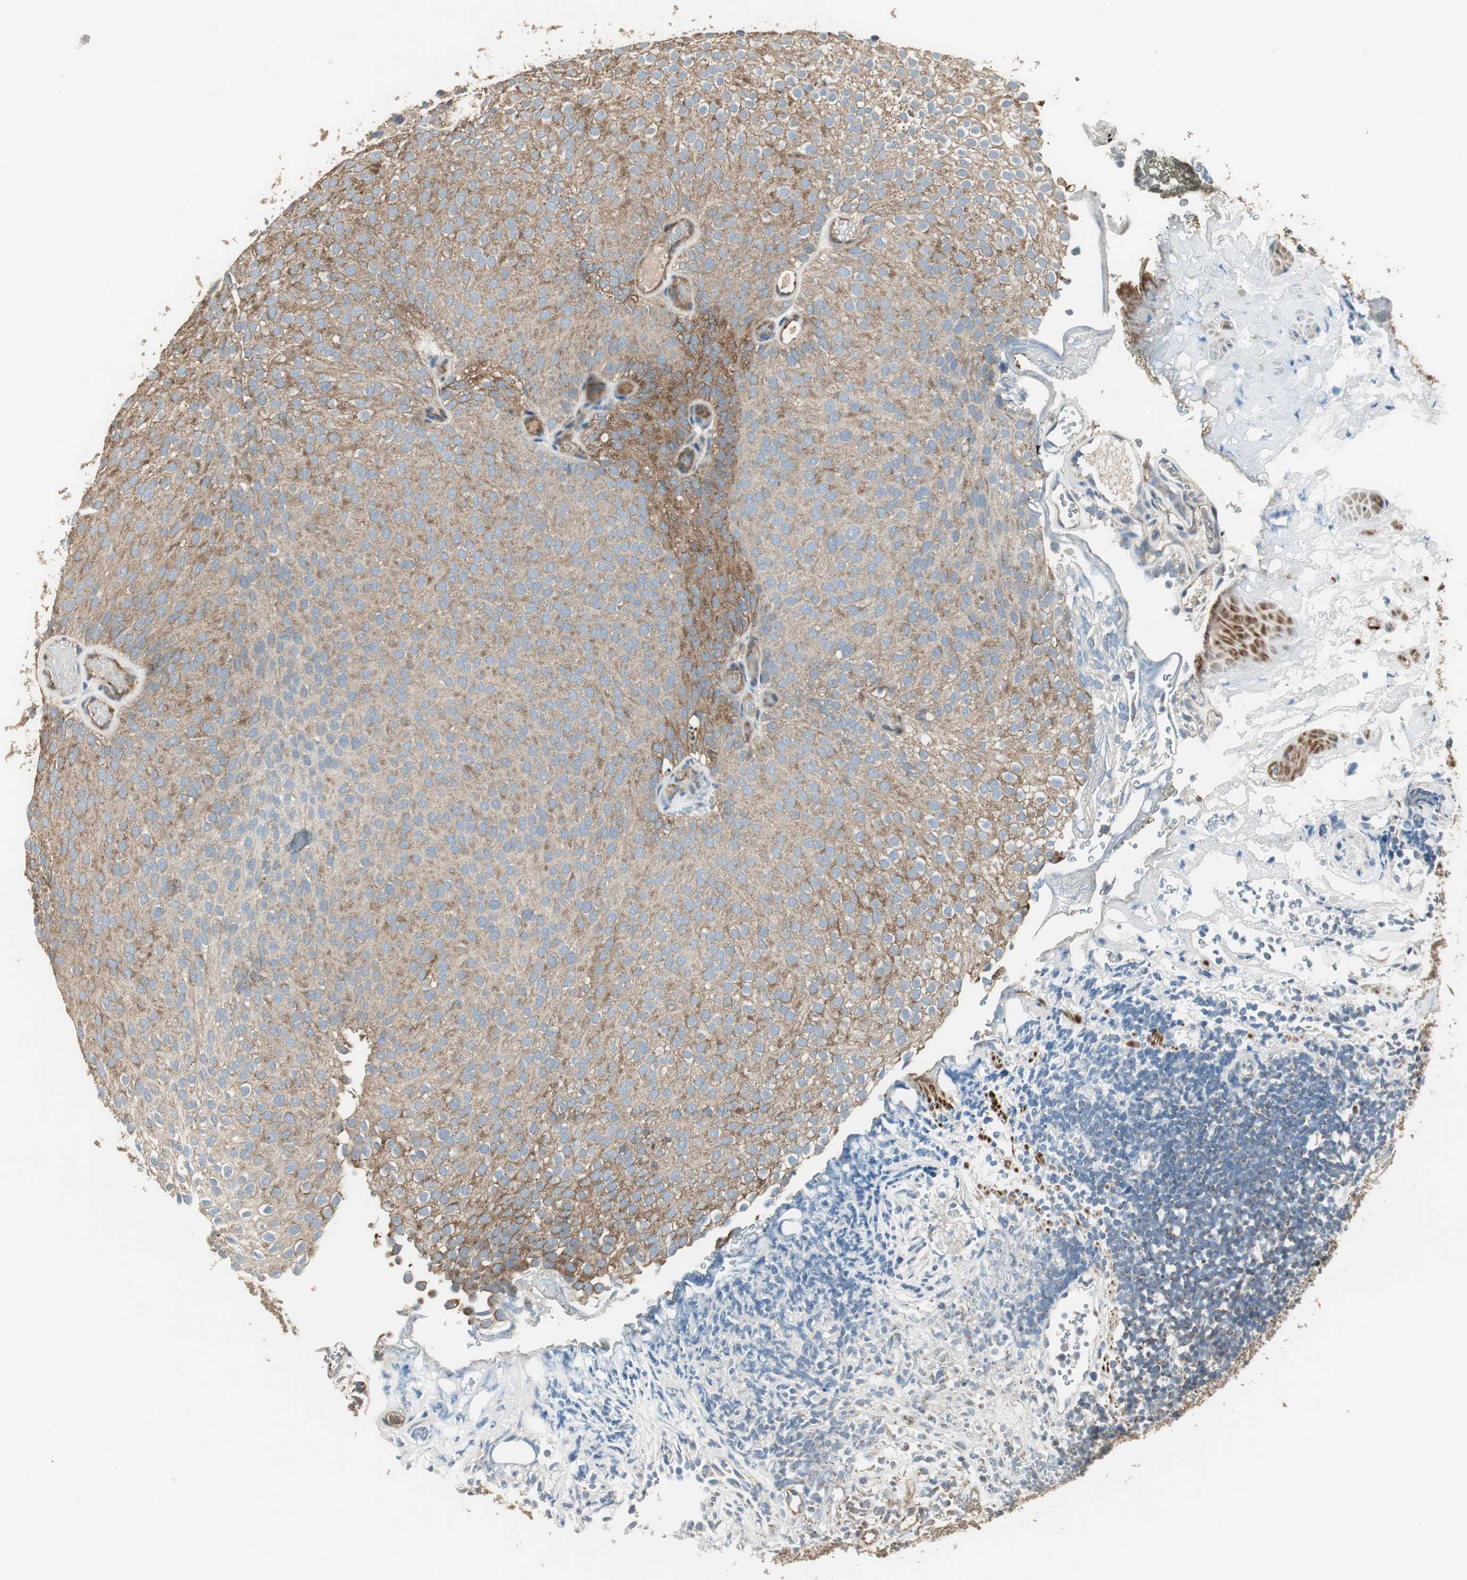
{"staining": {"intensity": "moderate", "quantity": ">75%", "location": "cytoplasmic/membranous"}, "tissue": "urothelial cancer", "cell_type": "Tumor cells", "image_type": "cancer", "snomed": [{"axis": "morphology", "description": "Urothelial carcinoma, Low grade"}, {"axis": "topography", "description": "Urinary bladder"}], "caption": "Immunohistochemistry (IHC) image of human low-grade urothelial carcinoma stained for a protein (brown), which exhibits medium levels of moderate cytoplasmic/membranous expression in approximately >75% of tumor cells.", "gene": "MSTO1", "patient": {"sex": "male", "age": 78}}